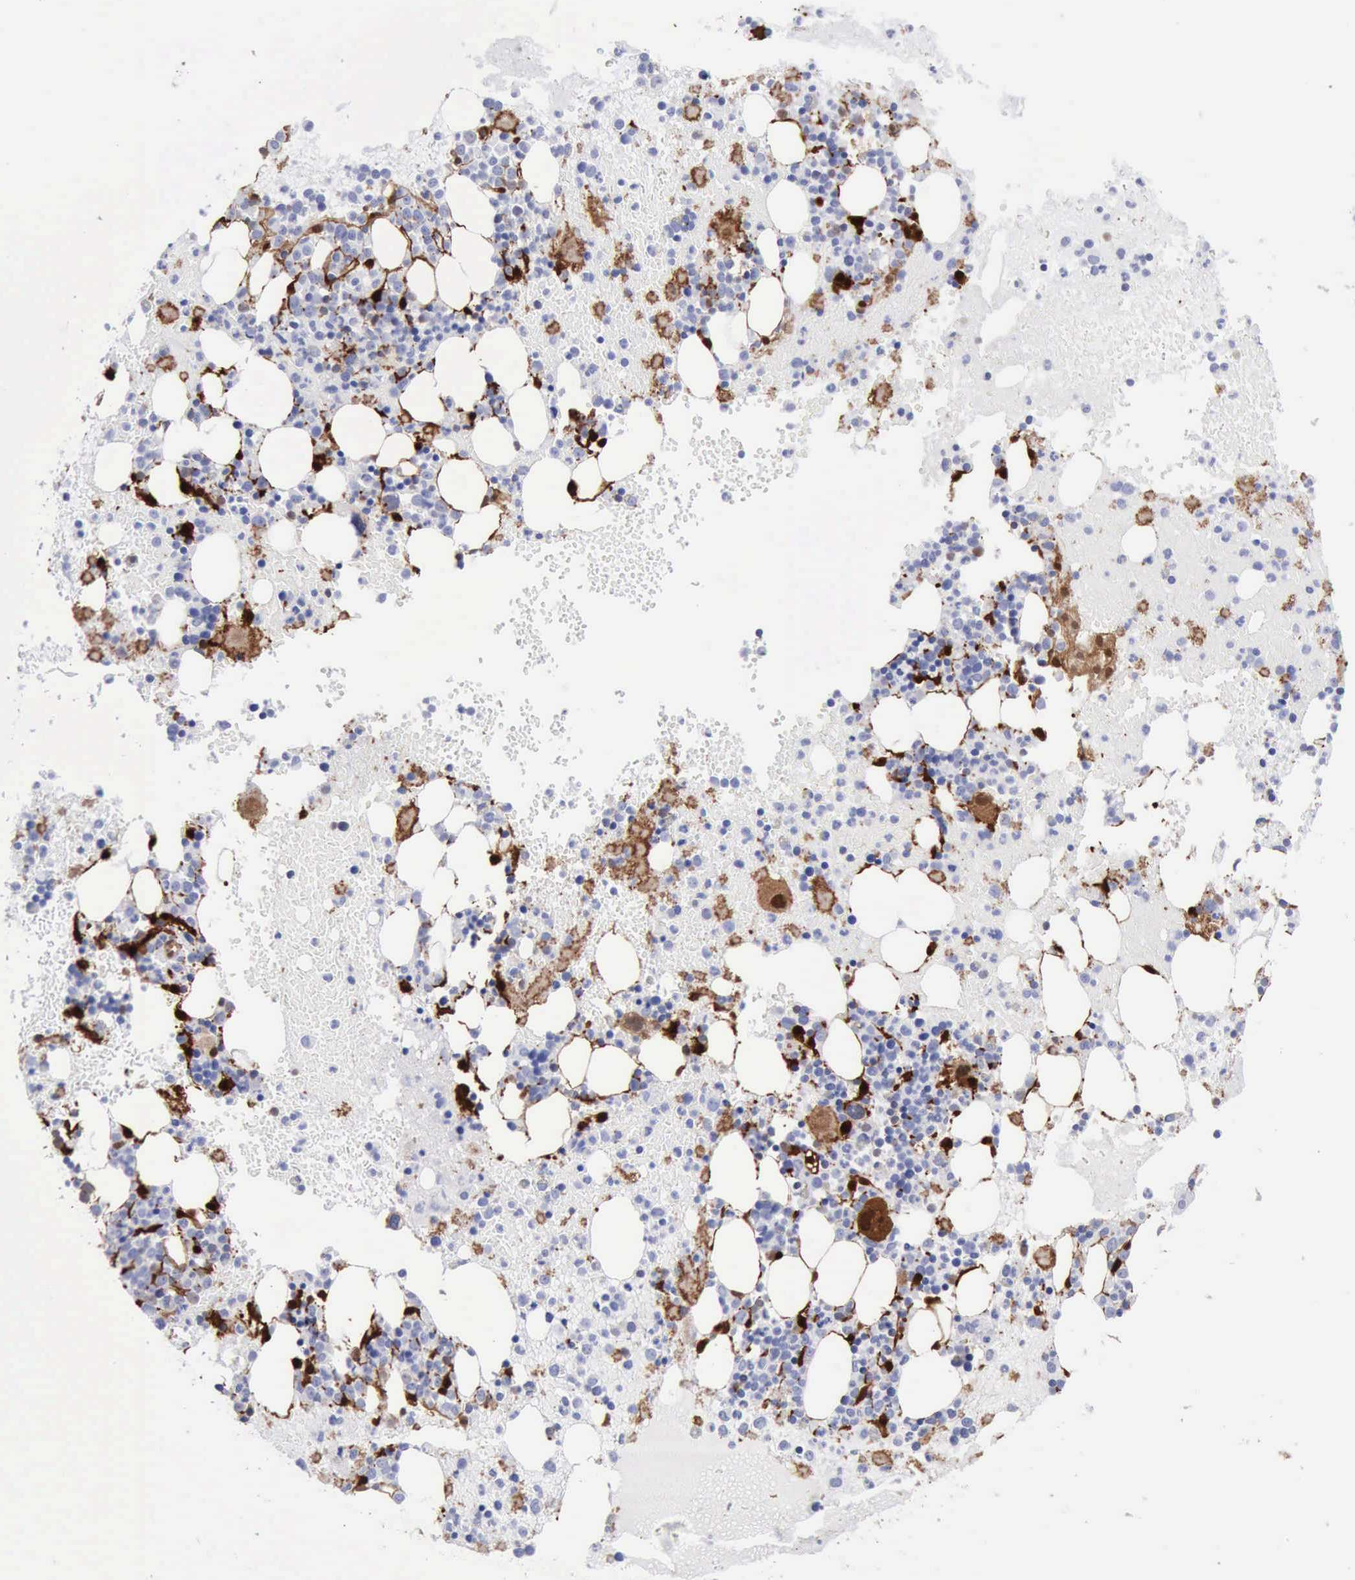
{"staining": {"intensity": "negative", "quantity": "none", "location": "none"}, "tissue": "bone marrow", "cell_type": "Hematopoietic cells", "image_type": "normal", "snomed": [{"axis": "morphology", "description": "Normal tissue, NOS"}, {"axis": "topography", "description": "Bone marrow"}], "caption": "Immunohistochemistry (IHC) of unremarkable bone marrow exhibits no expression in hematopoietic cells.", "gene": "FHL1", "patient": {"sex": "male", "age": 15}}